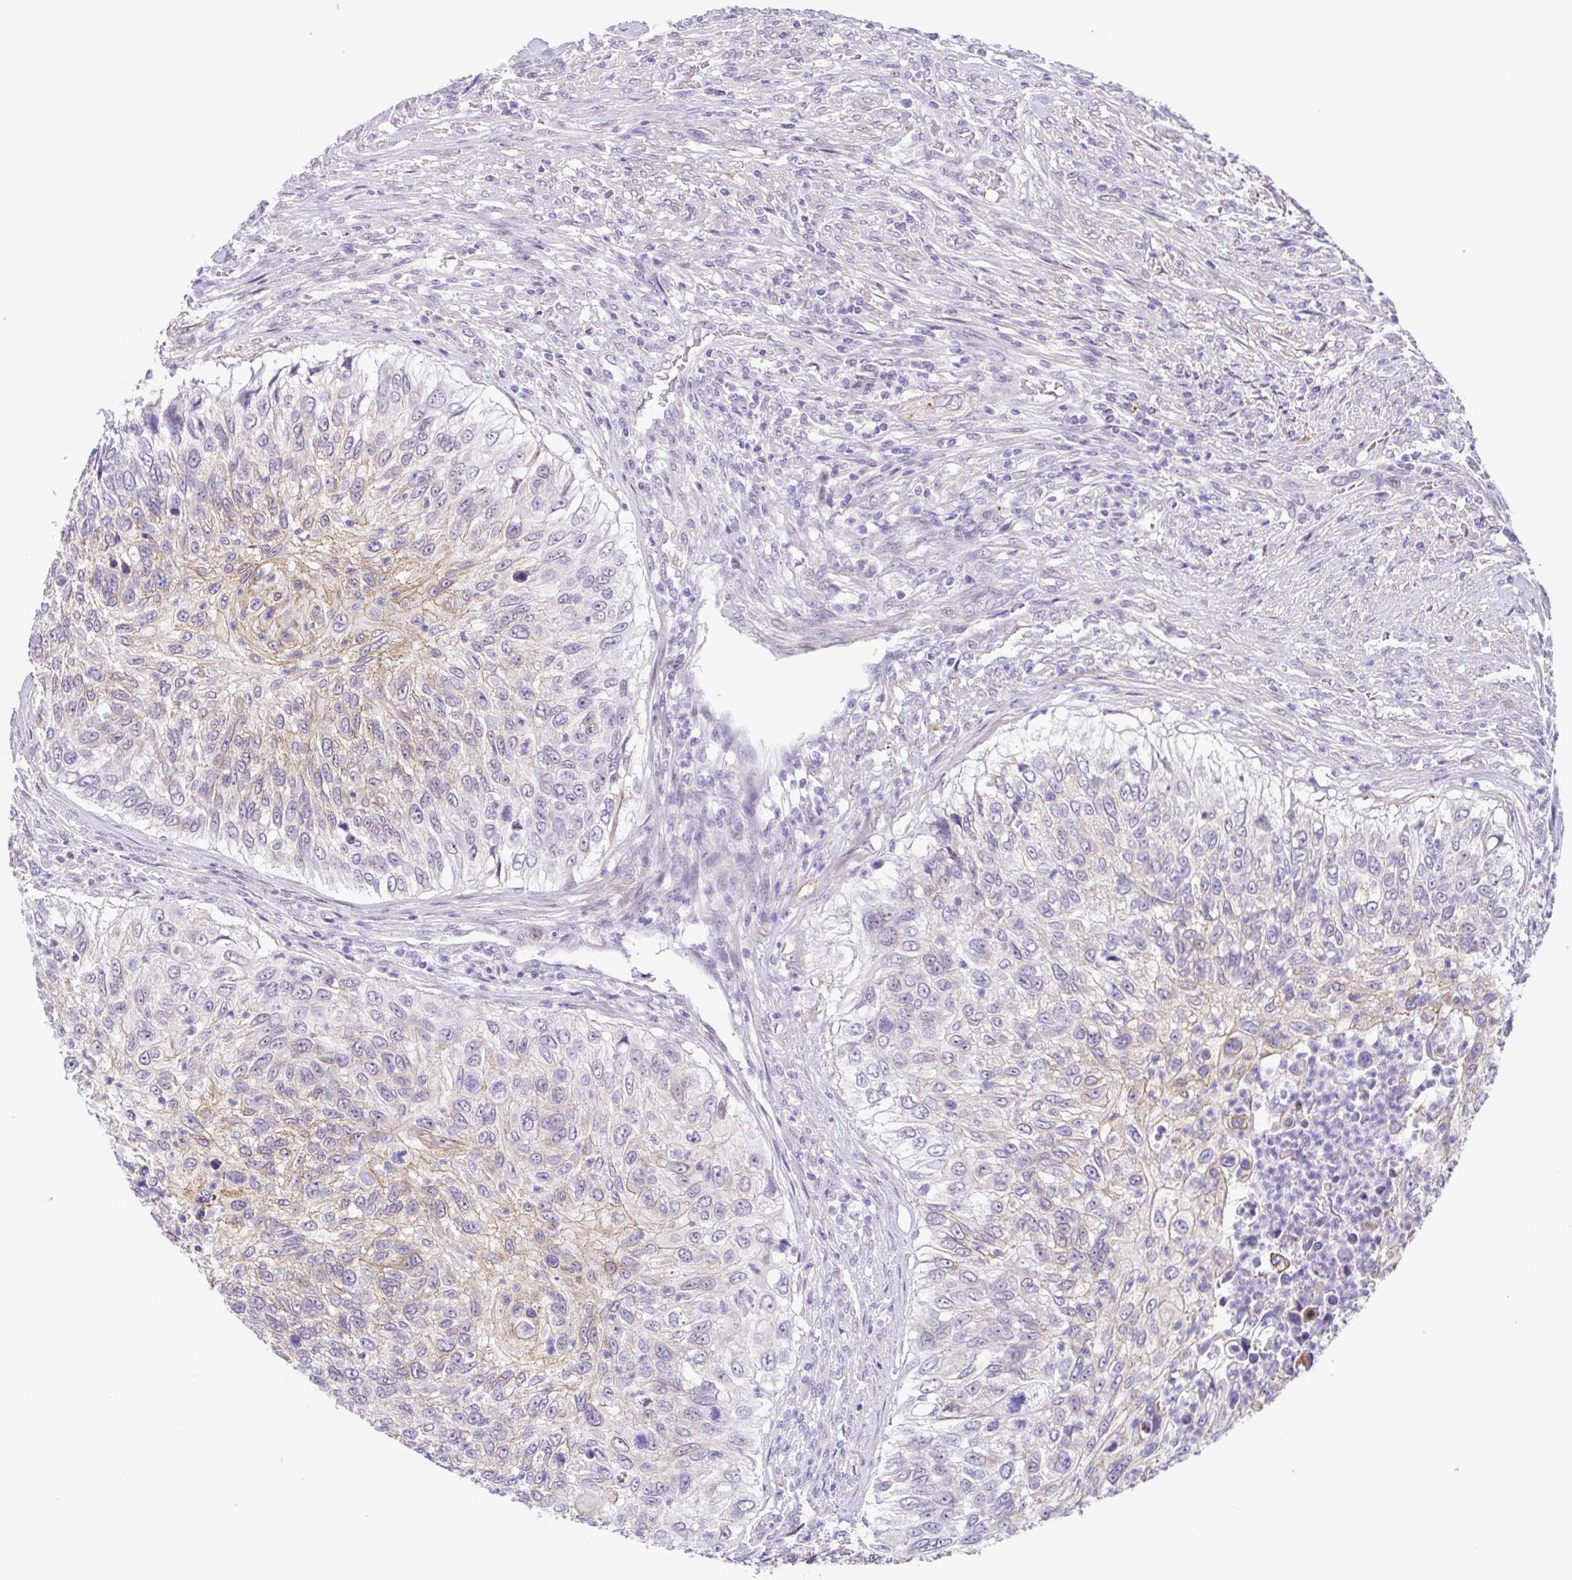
{"staining": {"intensity": "weak", "quantity": "<25%", "location": "cytoplasmic/membranous"}, "tissue": "urothelial cancer", "cell_type": "Tumor cells", "image_type": "cancer", "snomed": [{"axis": "morphology", "description": "Urothelial carcinoma, High grade"}, {"axis": "topography", "description": "Urinary bladder"}], "caption": "An immunohistochemistry (IHC) image of urothelial cancer is shown. There is no staining in tumor cells of urothelial cancer.", "gene": "DCLK2", "patient": {"sex": "female", "age": 60}}